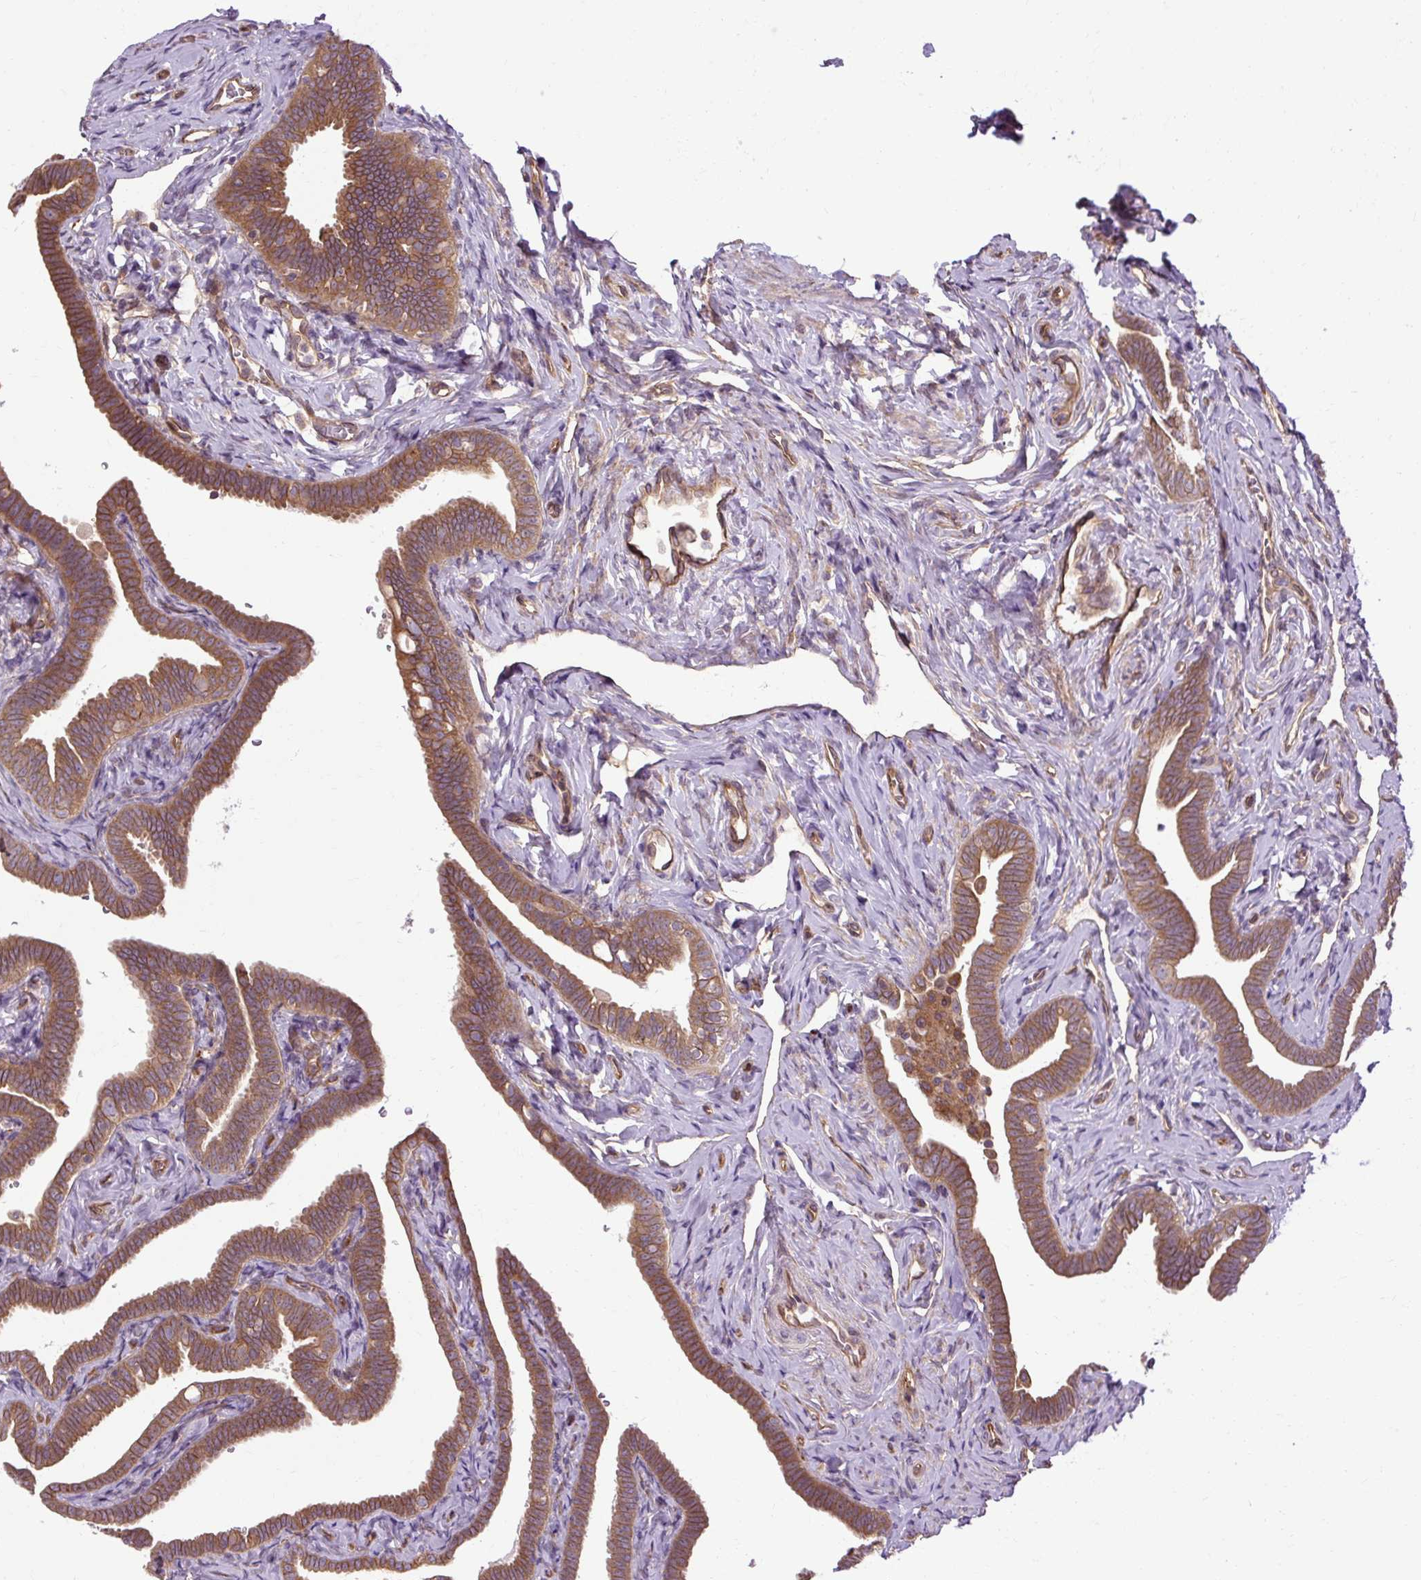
{"staining": {"intensity": "moderate", "quantity": ">75%", "location": "cytoplasmic/membranous"}, "tissue": "fallopian tube", "cell_type": "Glandular cells", "image_type": "normal", "snomed": [{"axis": "morphology", "description": "Normal tissue, NOS"}, {"axis": "topography", "description": "Fallopian tube"}], "caption": "The image reveals immunohistochemical staining of normal fallopian tube. There is moderate cytoplasmic/membranous positivity is identified in about >75% of glandular cells.", "gene": "CCDC93", "patient": {"sex": "female", "age": 69}}